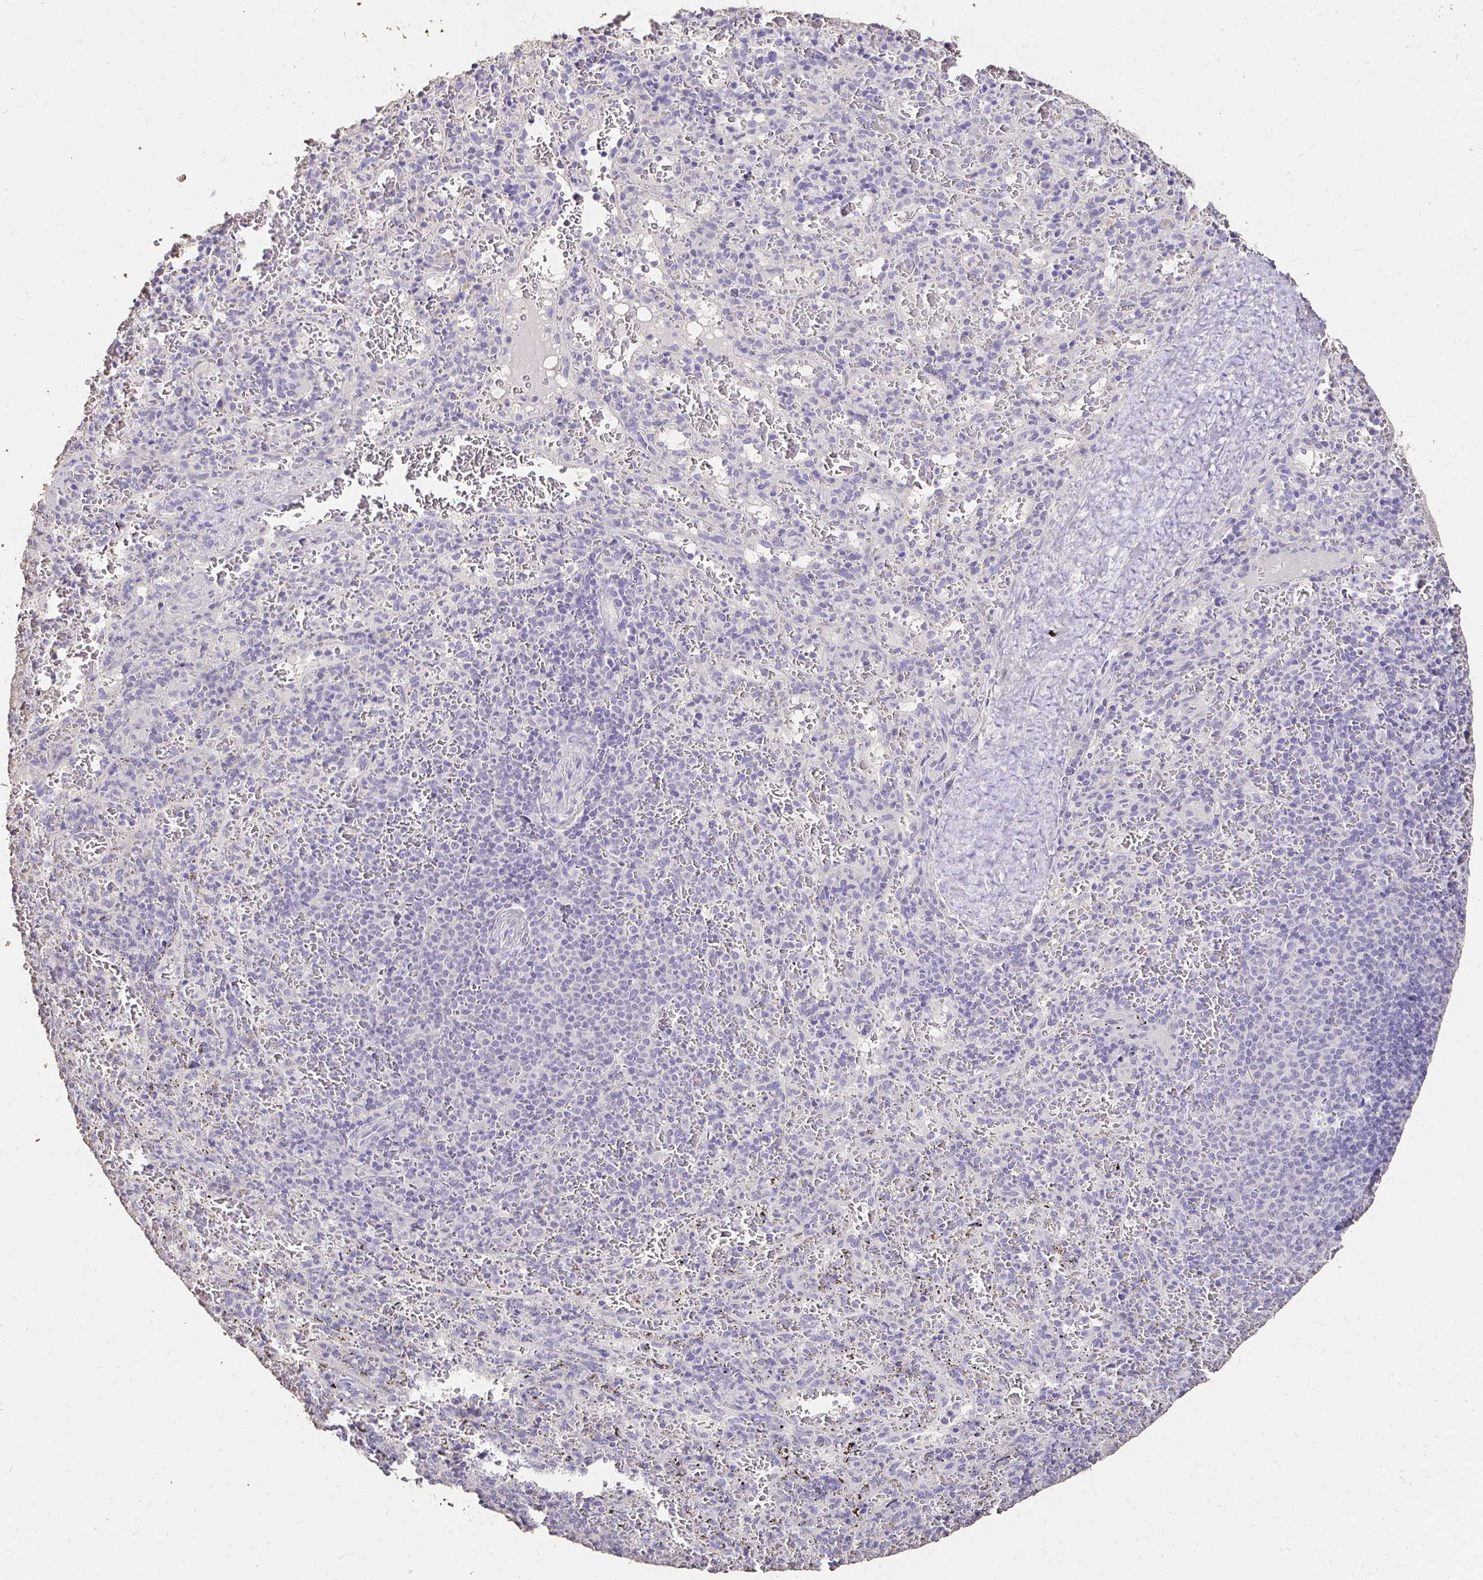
{"staining": {"intensity": "negative", "quantity": "none", "location": "none"}, "tissue": "spleen", "cell_type": "Cells in red pulp", "image_type": "normal", "snomed": [{"axis": "morphology", "description": "Normal tissue, NOS"}, {"axis": "topography", "description": "Spleen"}], "caption": "Immunohistochemical staining of benign spleen shows no significant staining in cells in red pulp.", "gene": "UGT1A6", "patient": {"sex": "male", "age": 57}}